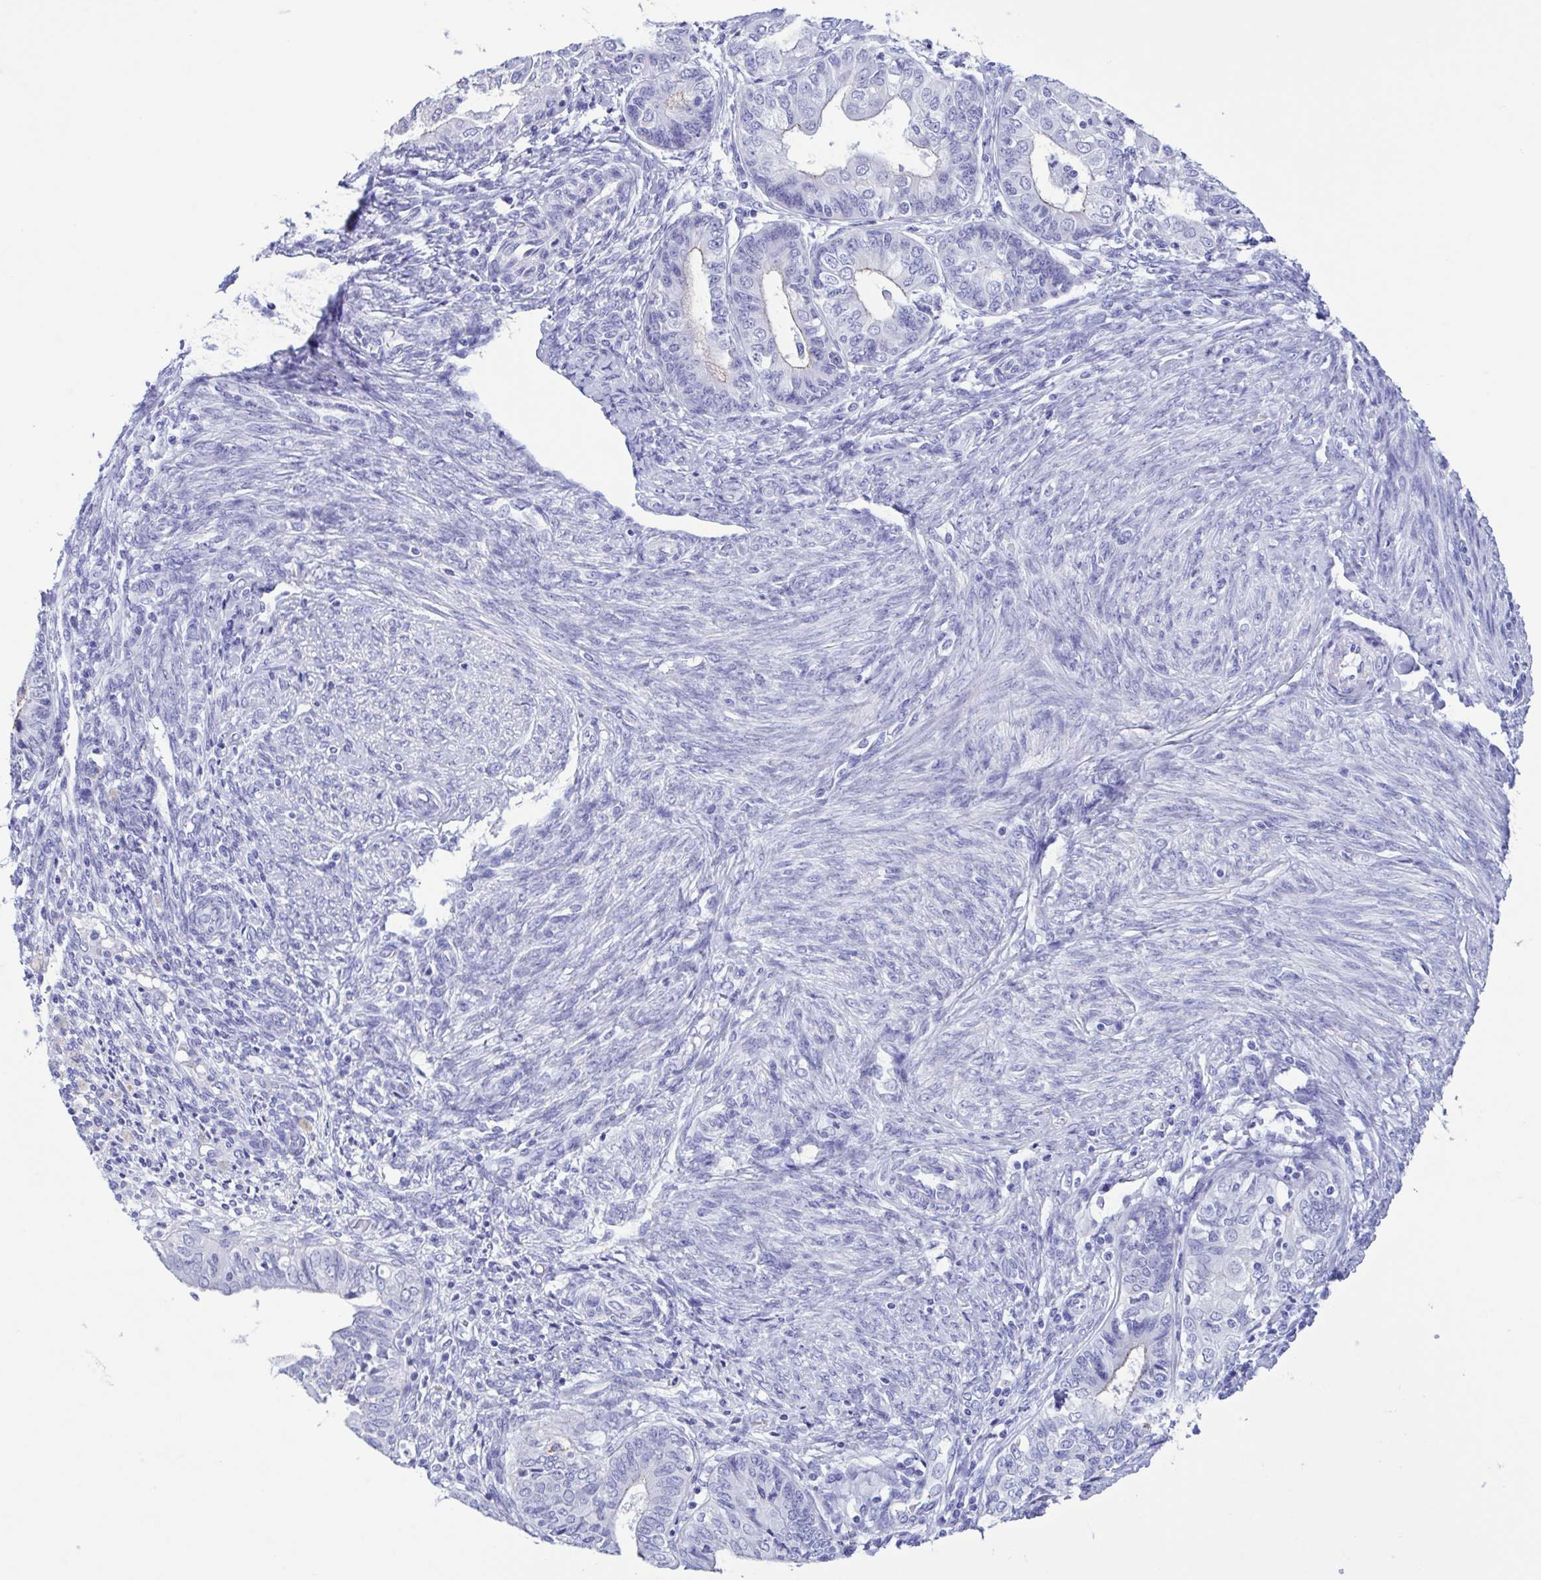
{"staining": {"intensity": "negative", "quantity": "none", "location": "none"}, "tissue": "endometrial cancer", "cell_type": "Tumor cells", "image_type": "cancer", "snomed": [{"axis": "morphology", "description": "Adenocarcinoma, NOS"}, {"axis": "topography", "description": "Endometrium"}], "caption": "DAB (3,3'-diaminobenzidine) immunohistochemical staining of human endometrial cancer (adenocarcinoma) displays no significant staining in tumor cells.", "gene": "TSPY2", "patient": {"sex": "female", "age": 68}}